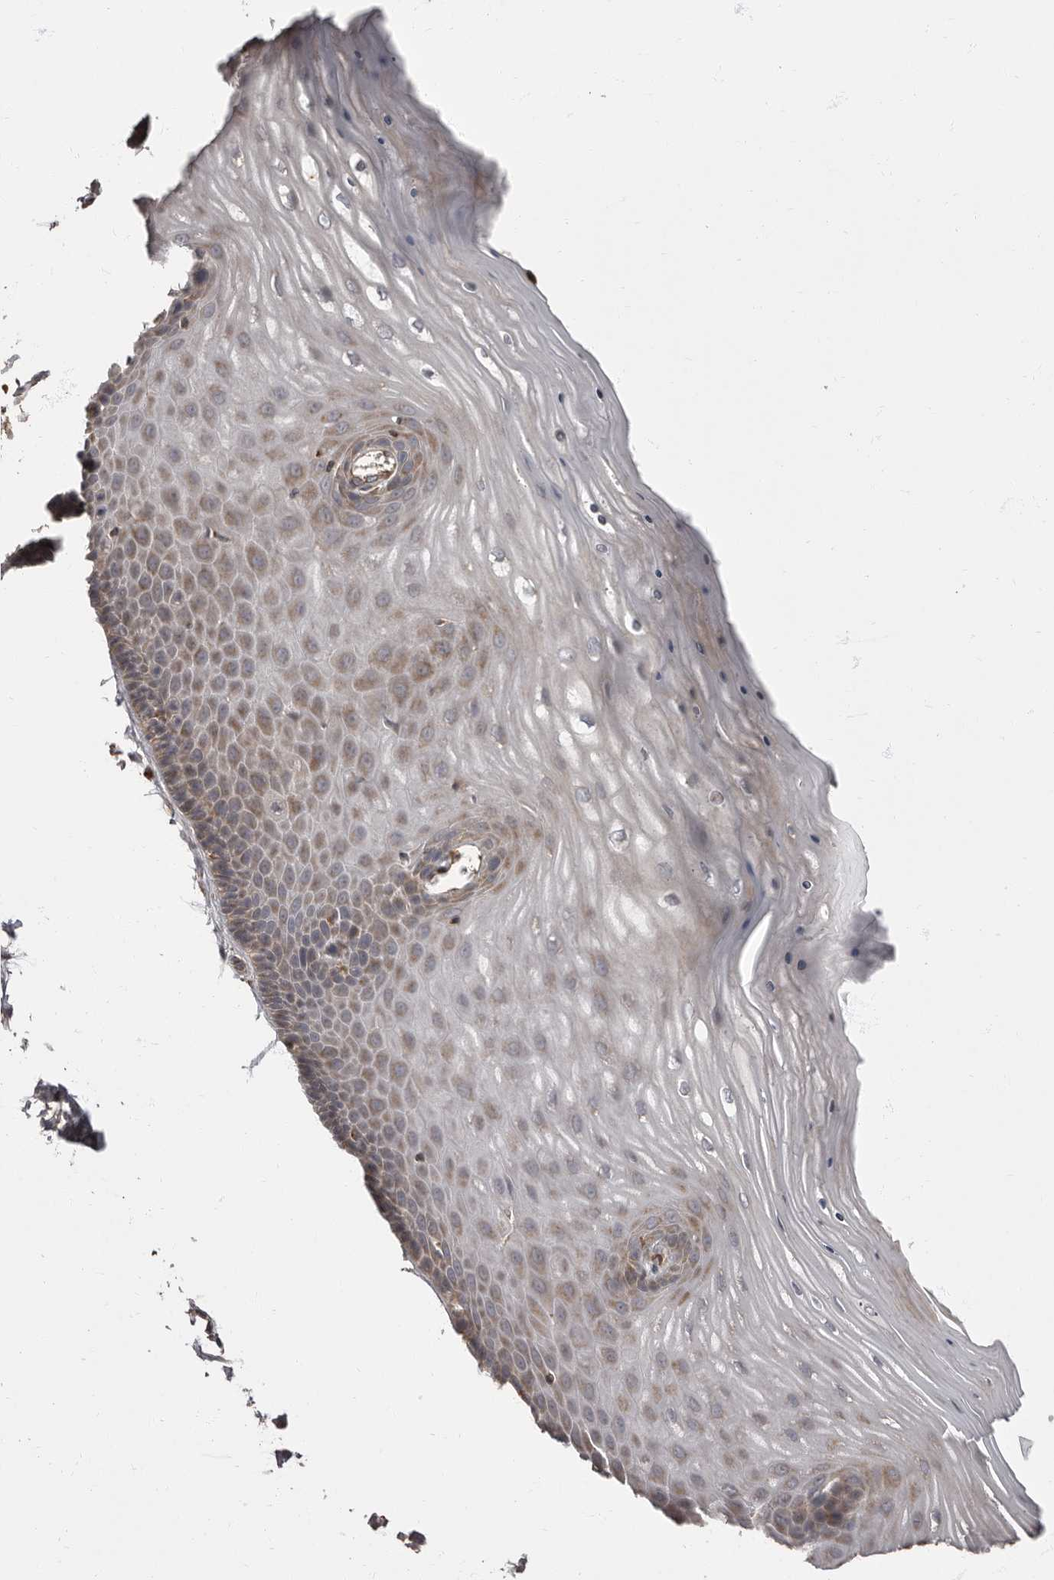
{"staining": {"intensity": "negative", "quantity": "none", "location": "none"}, "tissue": "cervix", "cell_type": "Glandular cells", "image_type": "normal", "snomed": [{"axis": "morphology", "description": "Normal tissue, NOS"}, {"axis": "topography", "description": "Cervix"}], "caption": "A high-resolution micrograph shows IHC staining of benign cervix, which exhibits no significant positivity in glandular cells. Brightfield microscopy of IHC stained with DAB (brown) and hematoxylin (blue), captured at high magnification.", "gene": "ADCY2", "patient": {"sex": "female", "age": 55}}